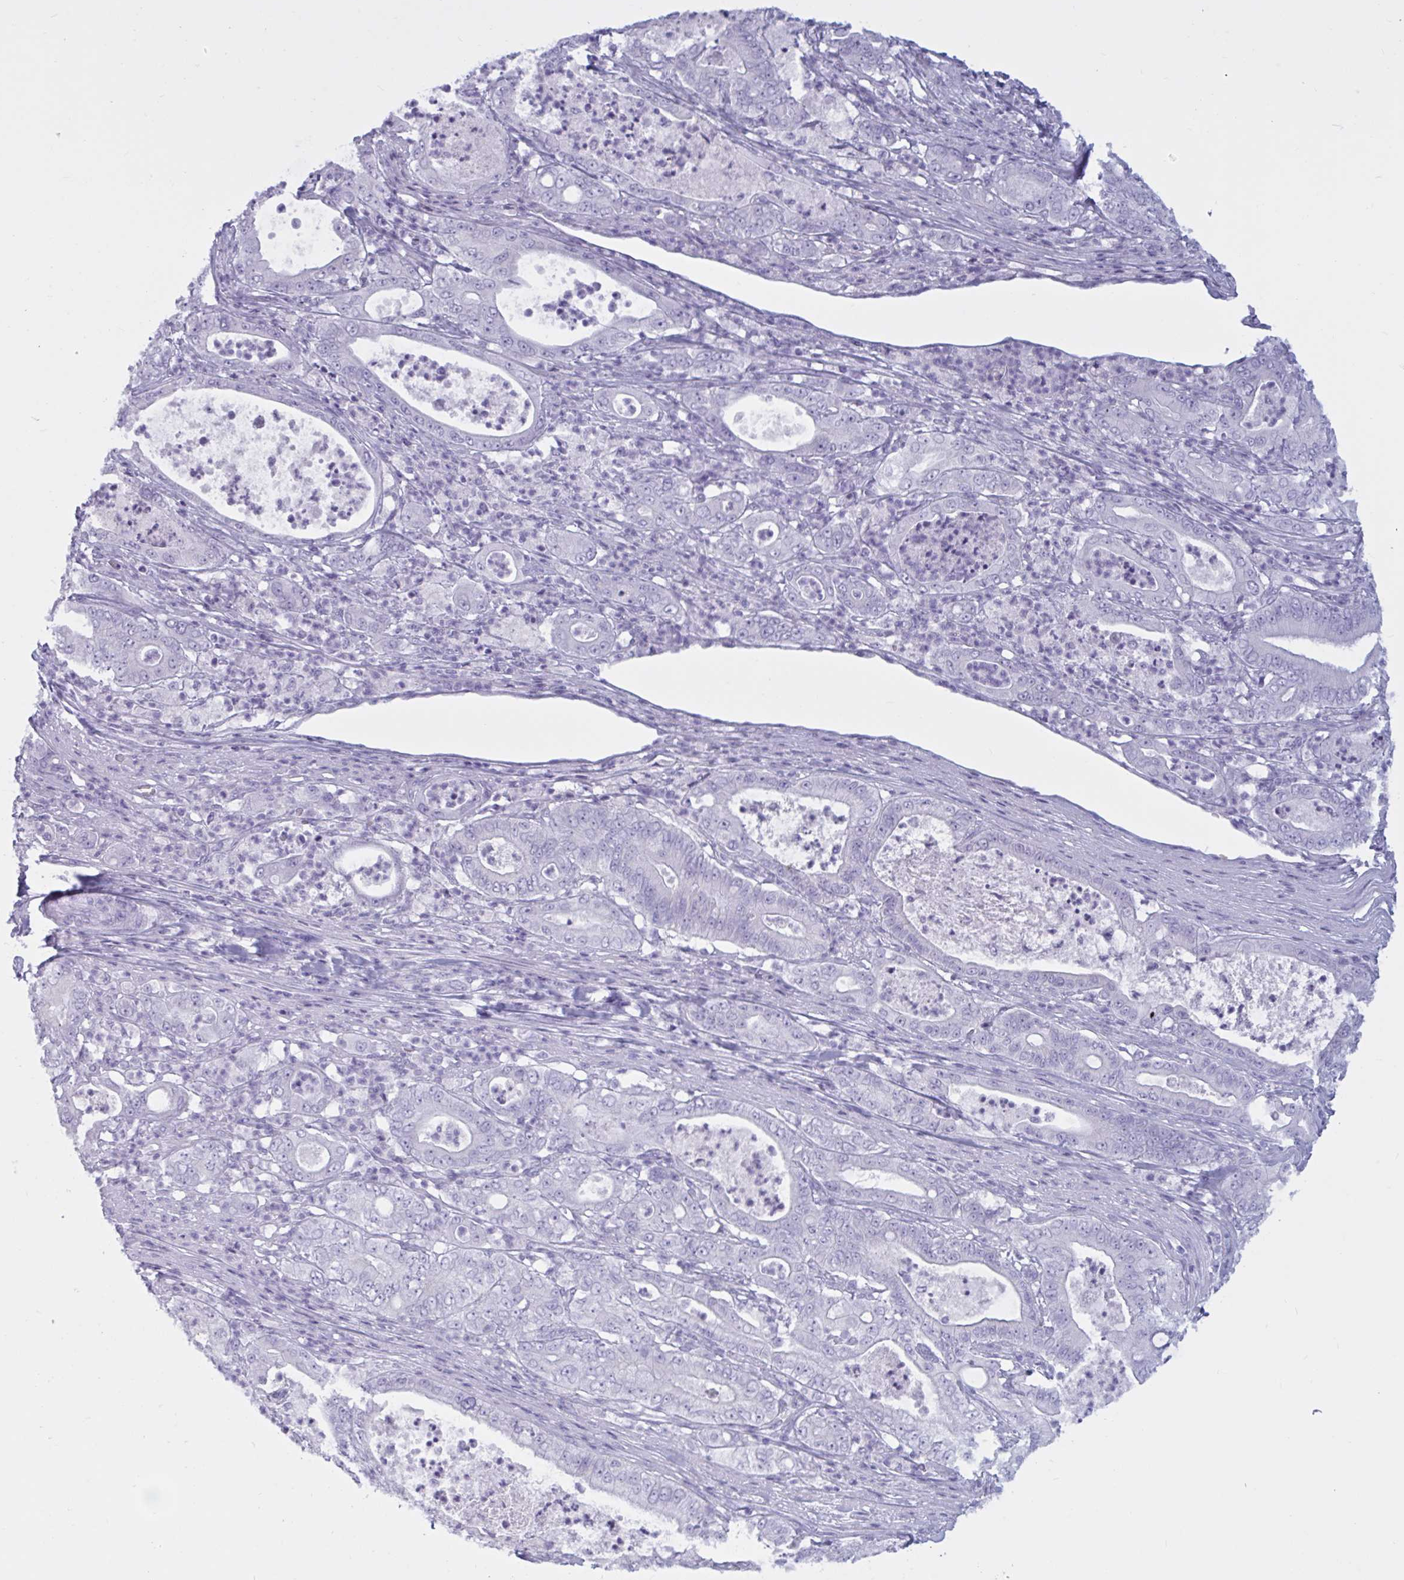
{"staining": {"intensity": "negative", "quantity": "none", "location": "none"}, "tissue": "pancreatic cancer", "cell_type": "Tumor cells", "image_type": "cancer", "snomed": [{"axis": "morphology", "description": "Adenocarcinoma, NOS"}, {"axis": "topography", "description": "Pancreas"}], "caption": "Tumor cells show no significant protein staining in pancreatic cancer.", "gene": "BBS10", "patient": {"sex": "male", "age": 71}}